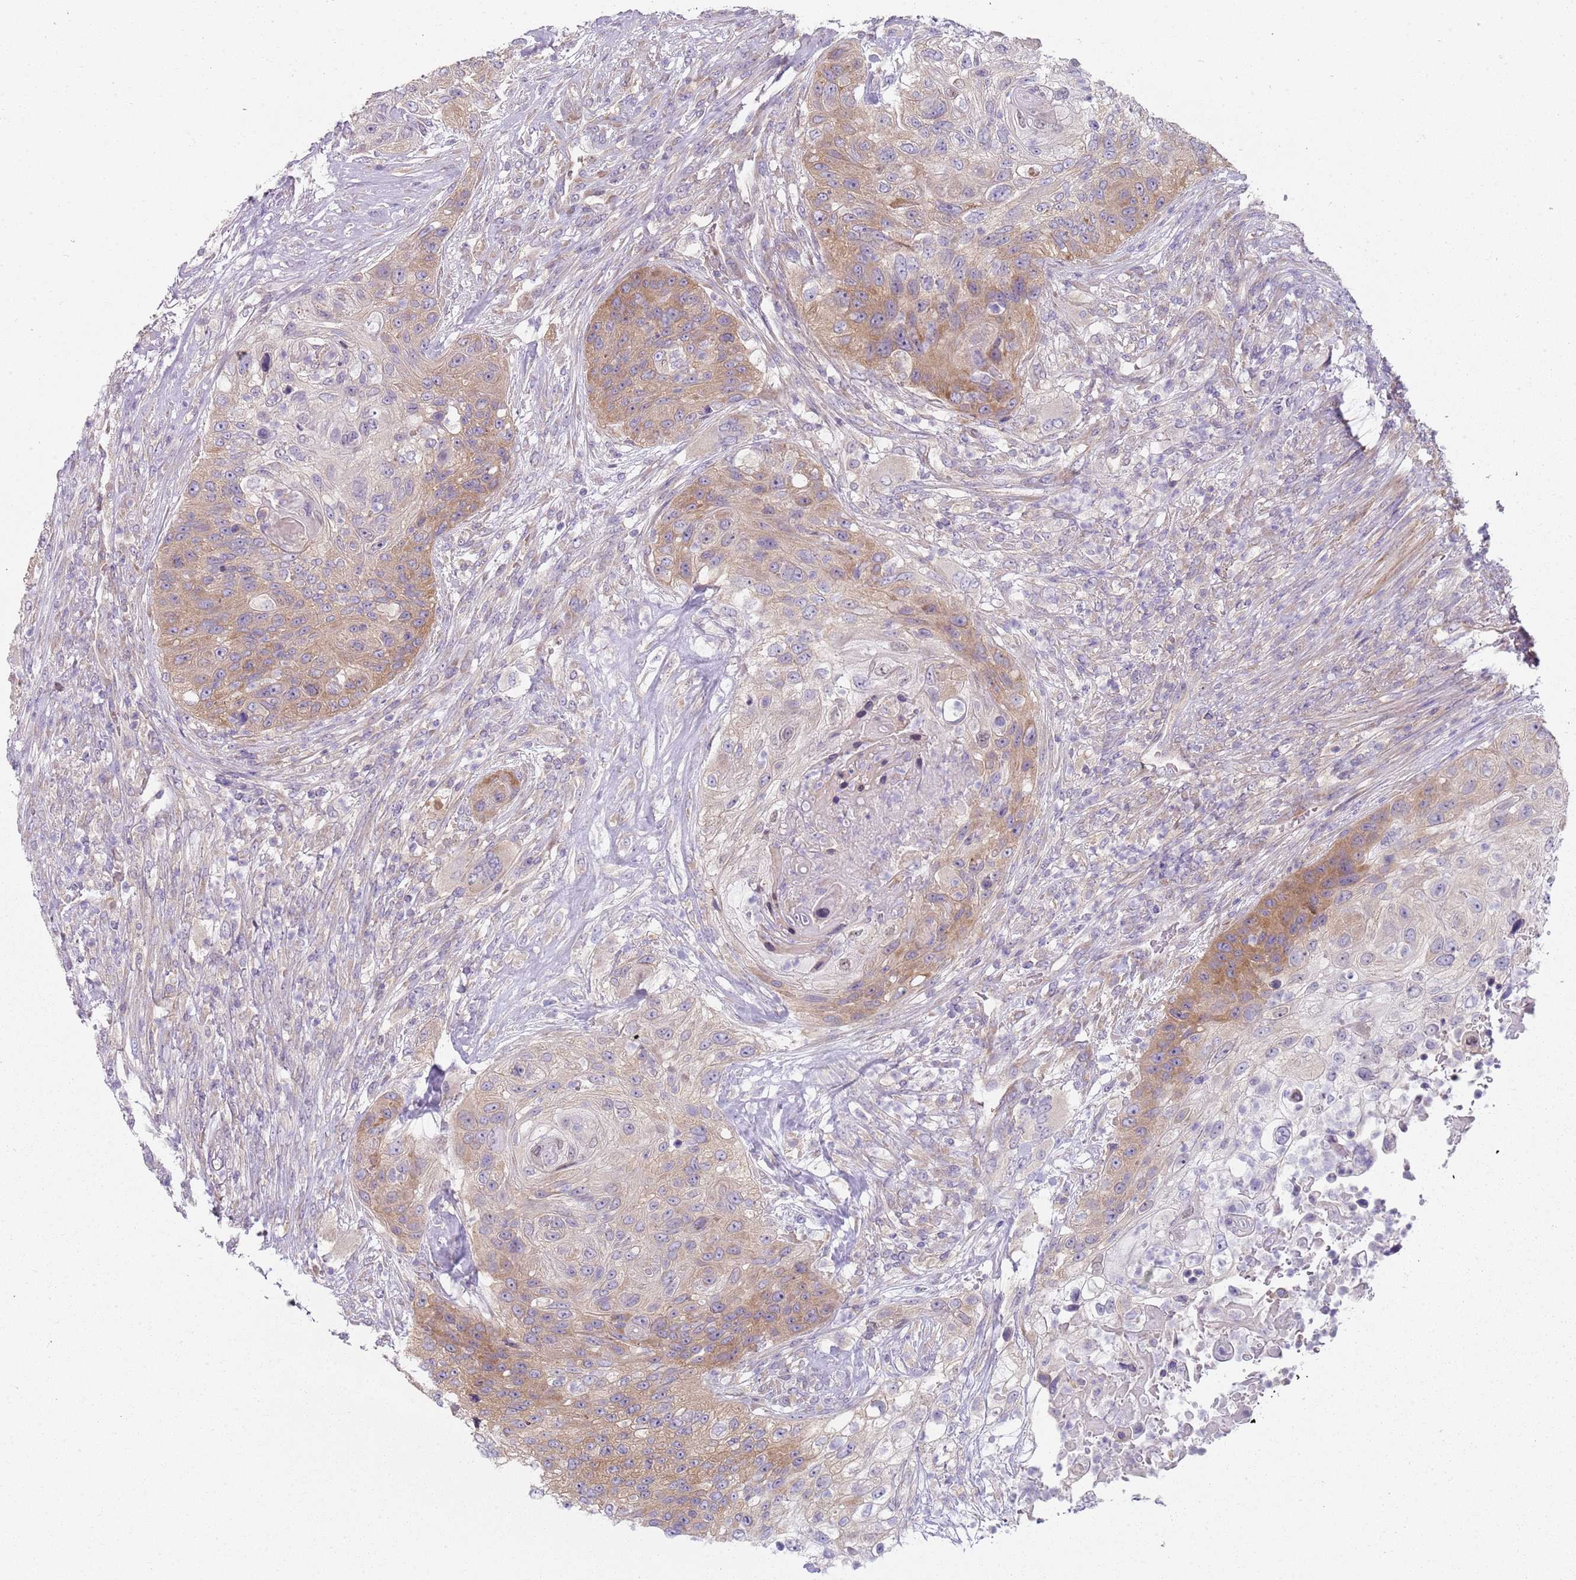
{"staining": {"intensity": "moderate", "quantity": "25%-75%", "location": "cytoplasmic/membranous"}, "tissue": "urothelial cancer", "cell_type": "Tumor cells", "image_type": "cancer", "snomed": [{"axis": "morphology", "description": "Urothelial carcinoma, High grade"}, {"axis": "topography", "description": "Urinary bladder"}], "caption": "This photomicrograph exhibits immunohistochemistry (IHC) staining of human urothelial cancer, with medium moderate cytoplasmic/membranous staining in about 25%-75% of tumor cells.", "gene": "SLC26A6", "patient": {"sex": "female", "age": 60}}